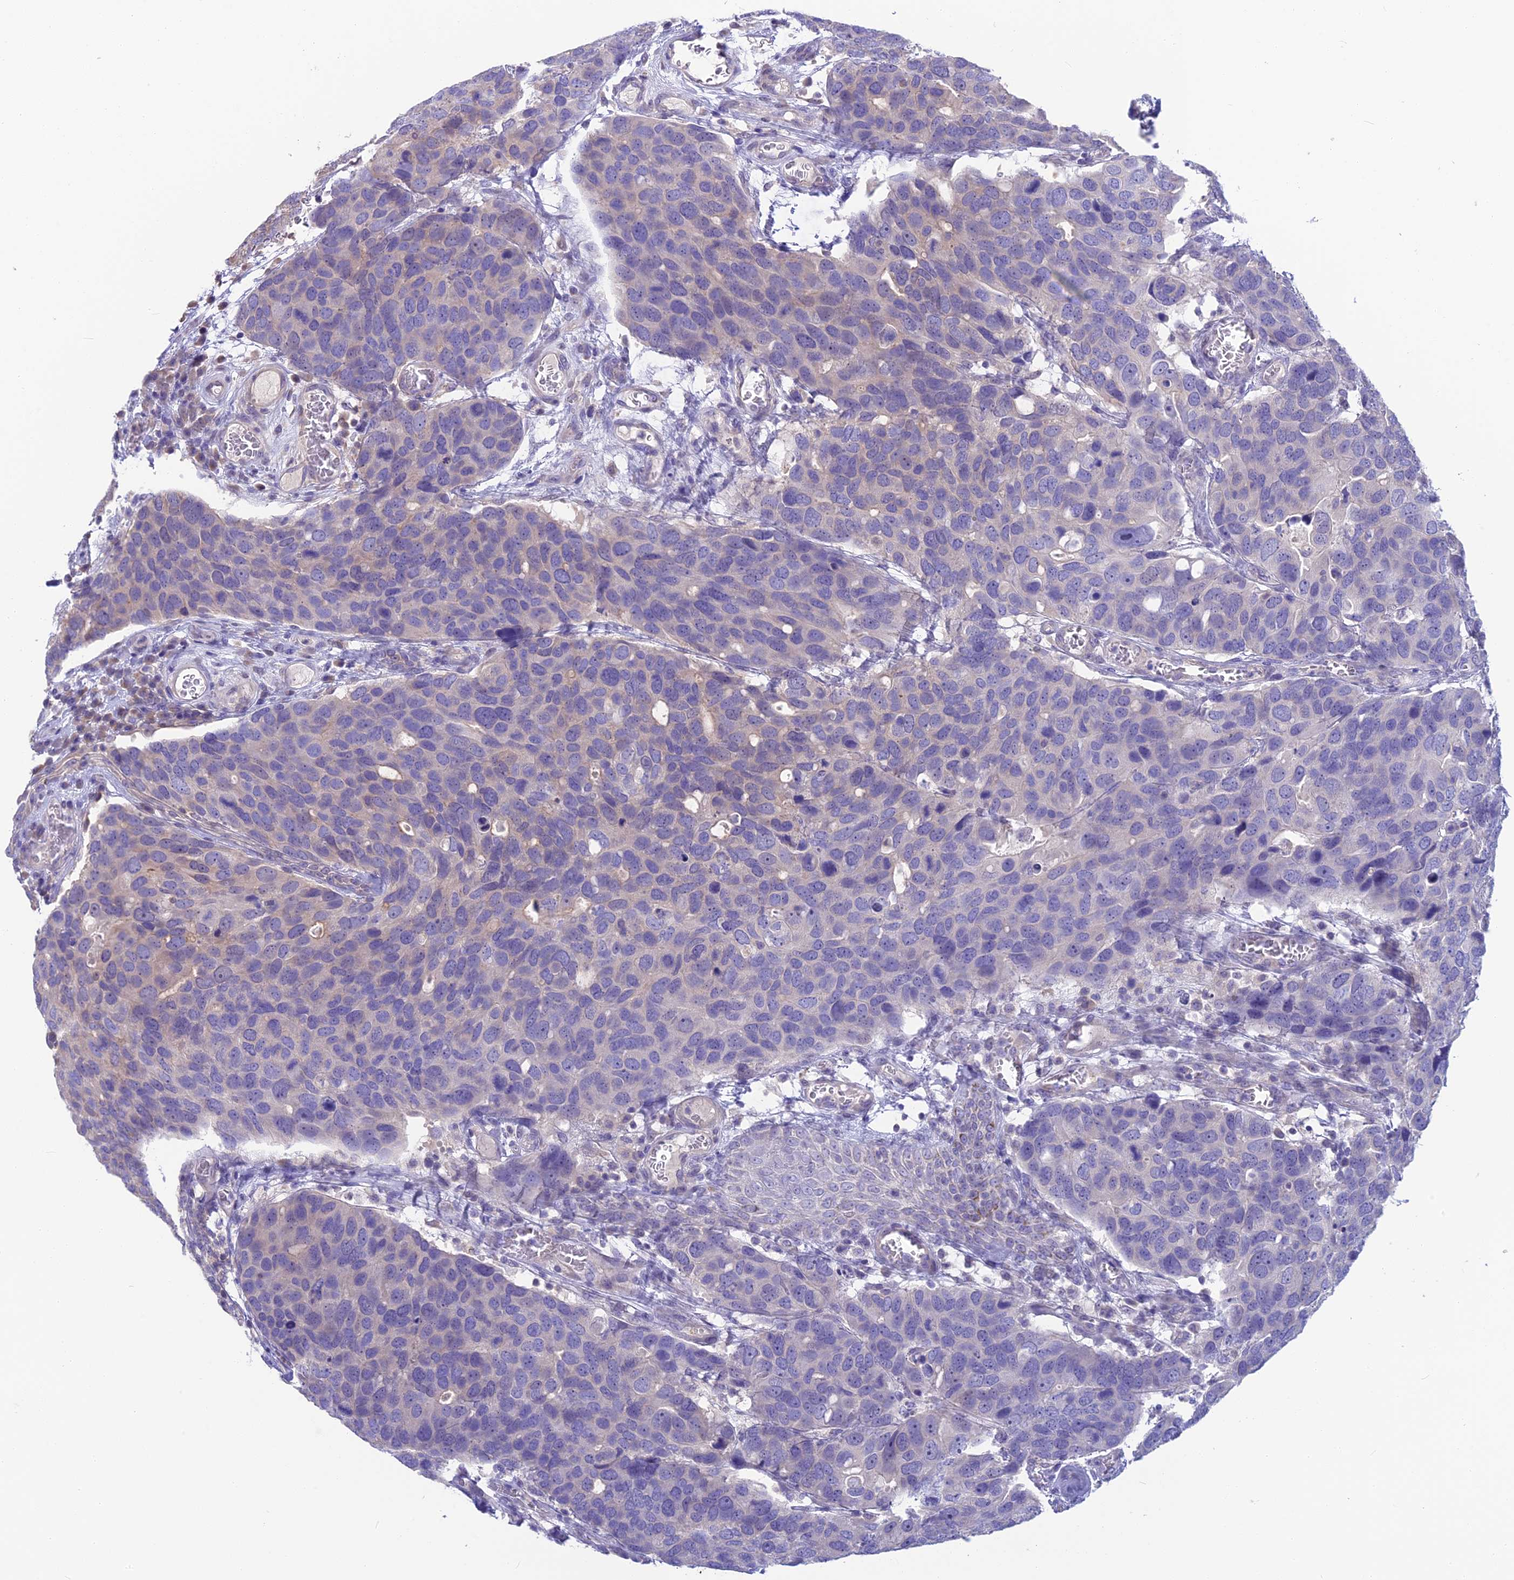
{"staining": {"intensity": "negative", "quantity": "none", "location": "none"}, "tissue": "breast cancer", "cell_type": "Tumor cells", "image_type": "cancer", "snomed": [{"axis": "morphology", "description": "Duct carcinoma"}, {"axis": "topography", "description": "Breast"}], "caption": "Protein analysis of breast cancer (infiltrating ductal carcinoma) exhibits no significant expression in tumor cells. (Immunohistochemistry, brightfield microscopy, high magnification).", "gene": "SNAP91", "patient": {"sex": "female", "age": 83}}